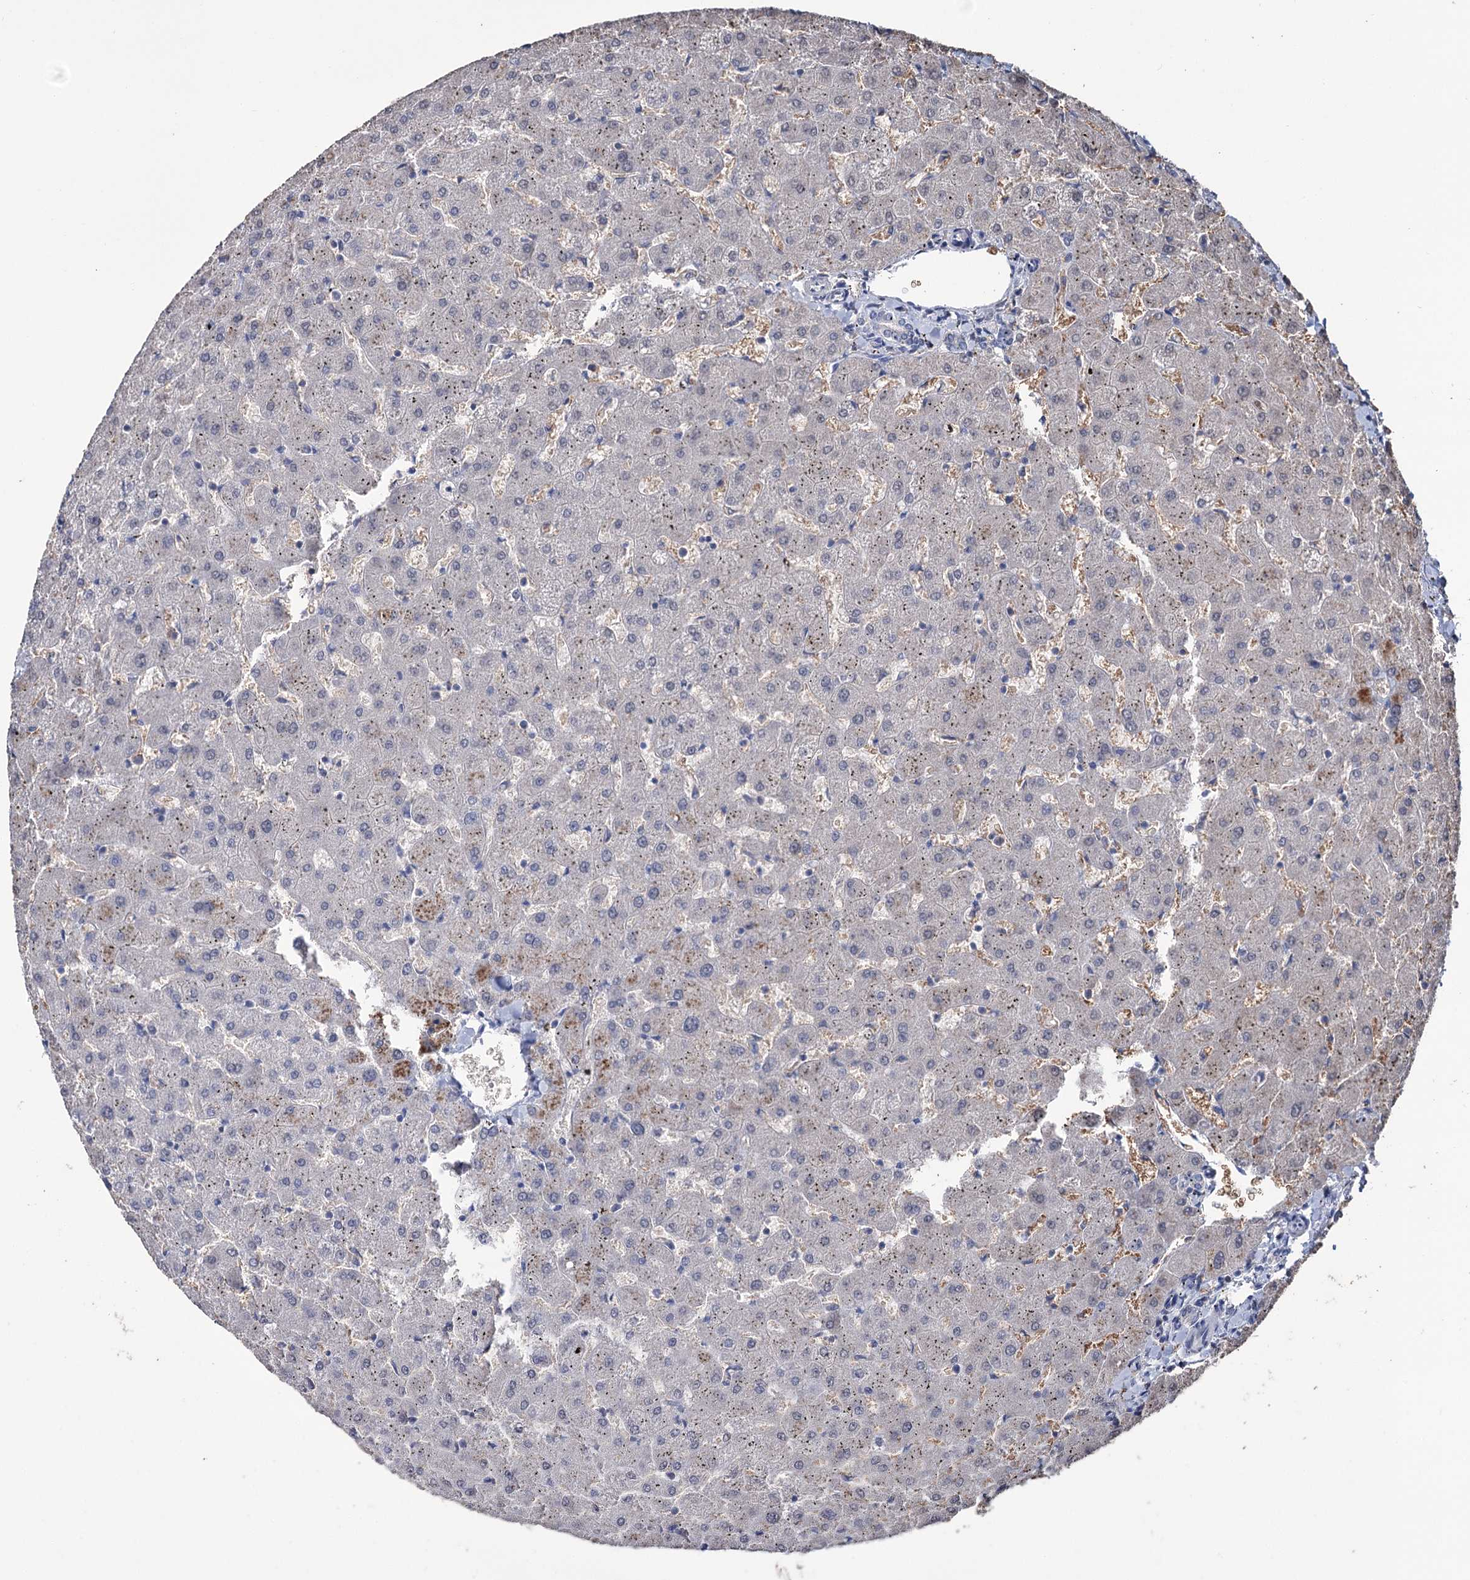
{"staining": {"intensity": "negative", "quantity": "none", "location": "none"}, "tissue": "liver", "cell_type": "Cholangiocytes", "image_type": "normal", "snomed": [{"axis": "morphology", "description": "Normal tissue, NOS"}, {"axis": "topography", "description": "Liver"}], "caption": "This is an IHC histopathology image of unremarkable liver. There is no positivity in cholangiocytes.", "gene": "EPB41L5", "patient": {"sex": "female", "age": 63}}